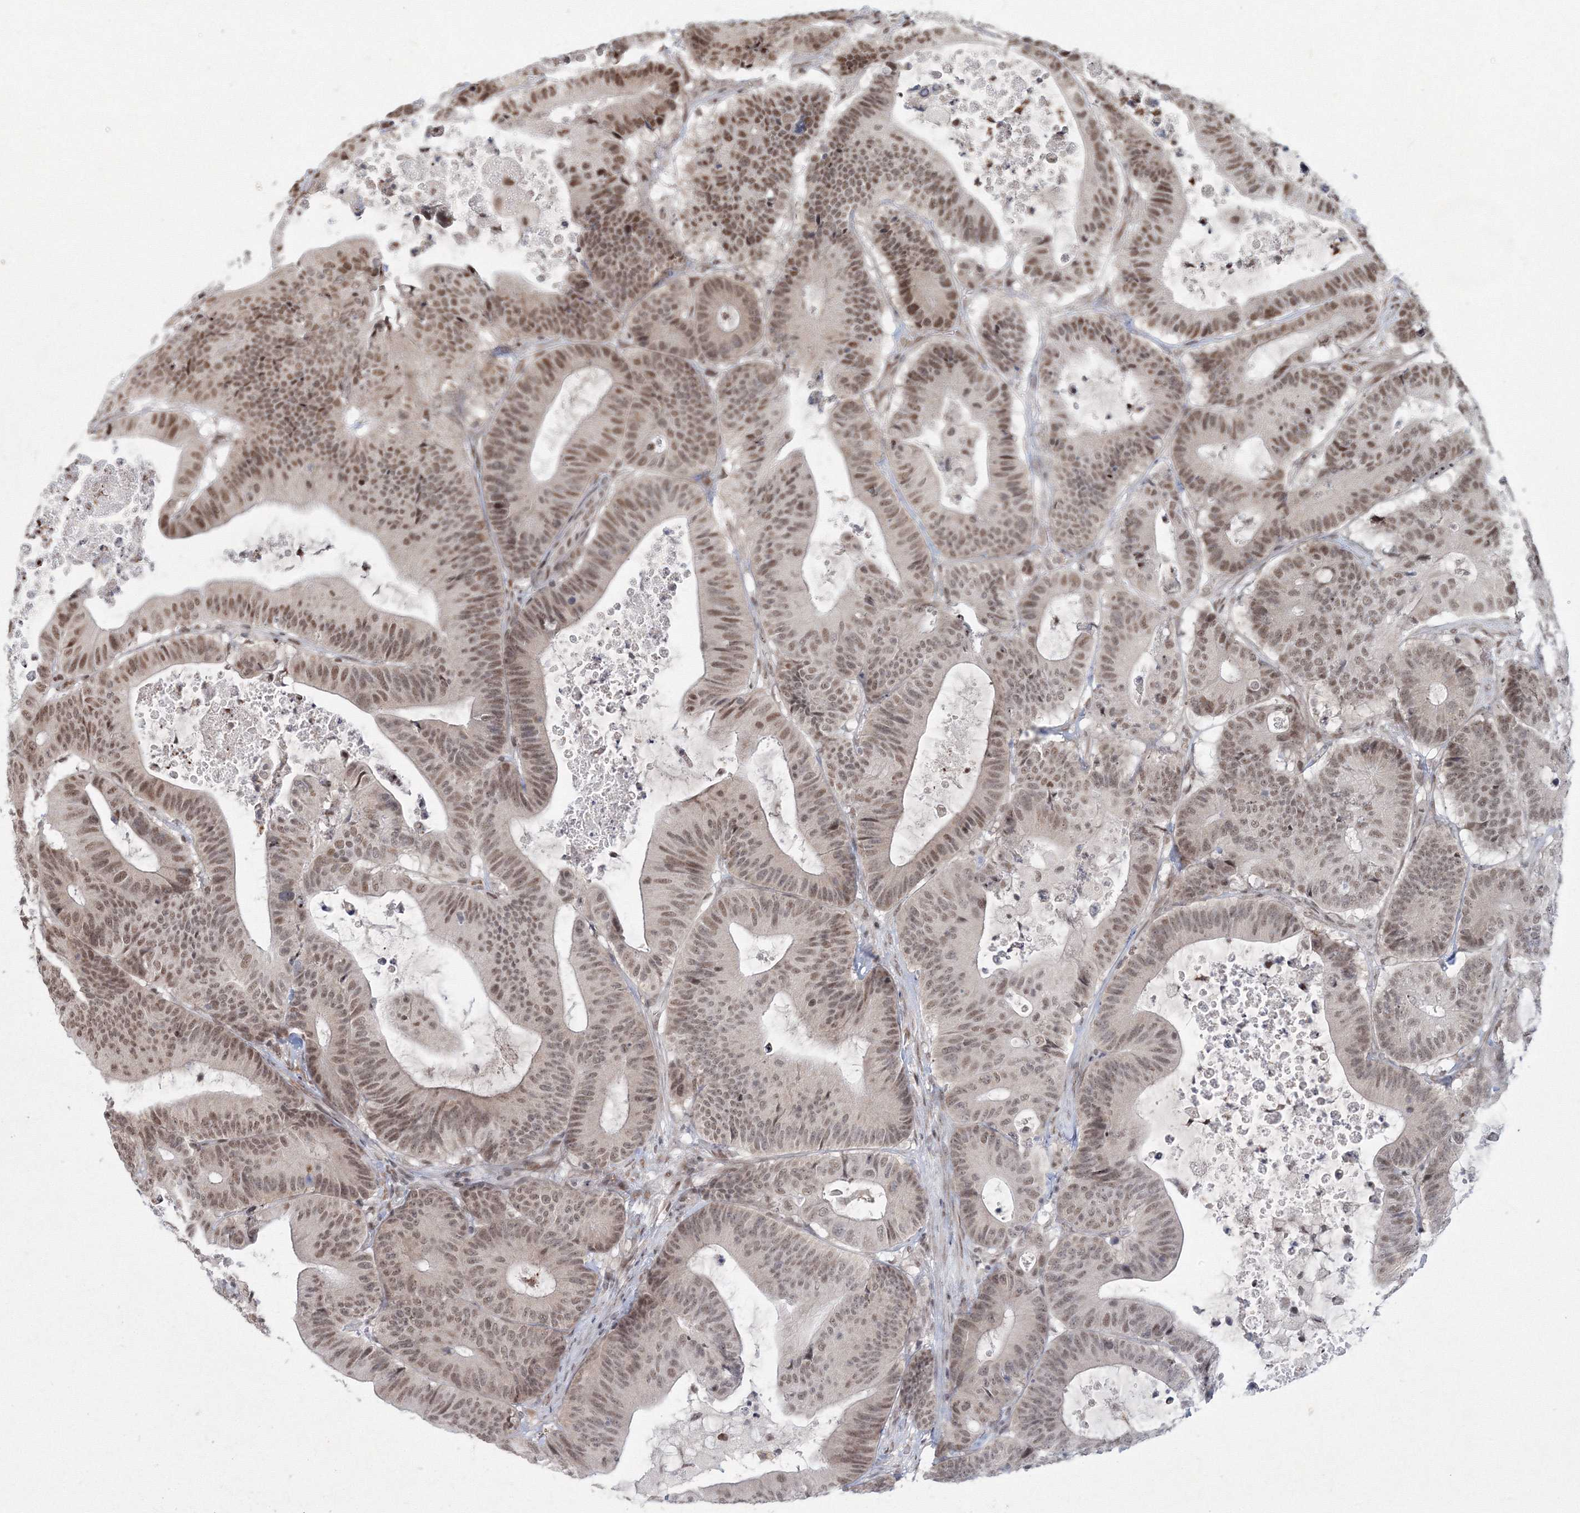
{"staining": {"intensity": "moderate", "quantity": ">75%", "location": "nuclear"}, "tissue": "colorectal cancer", "cell_type": "Tumor cells", "image_type": "cancer", "snomed": [{"axis": "morphology", "description": "Adenocarcinoma, NOS"}, {"axis": "topography", "description": "Colon"}], "caption": "High-magnification brightfield microscopy of colorectal adenocarcinoma stained with DAB (3,3'-diaminobenzidine) (brown) and counterstained with hematoxylin (blue). tumor cells exhibit moderate nuclear staining is appreciated in about>75% of cells.", "gene": "C3orf33", "patient": {"sex": "female", "age": 84}}